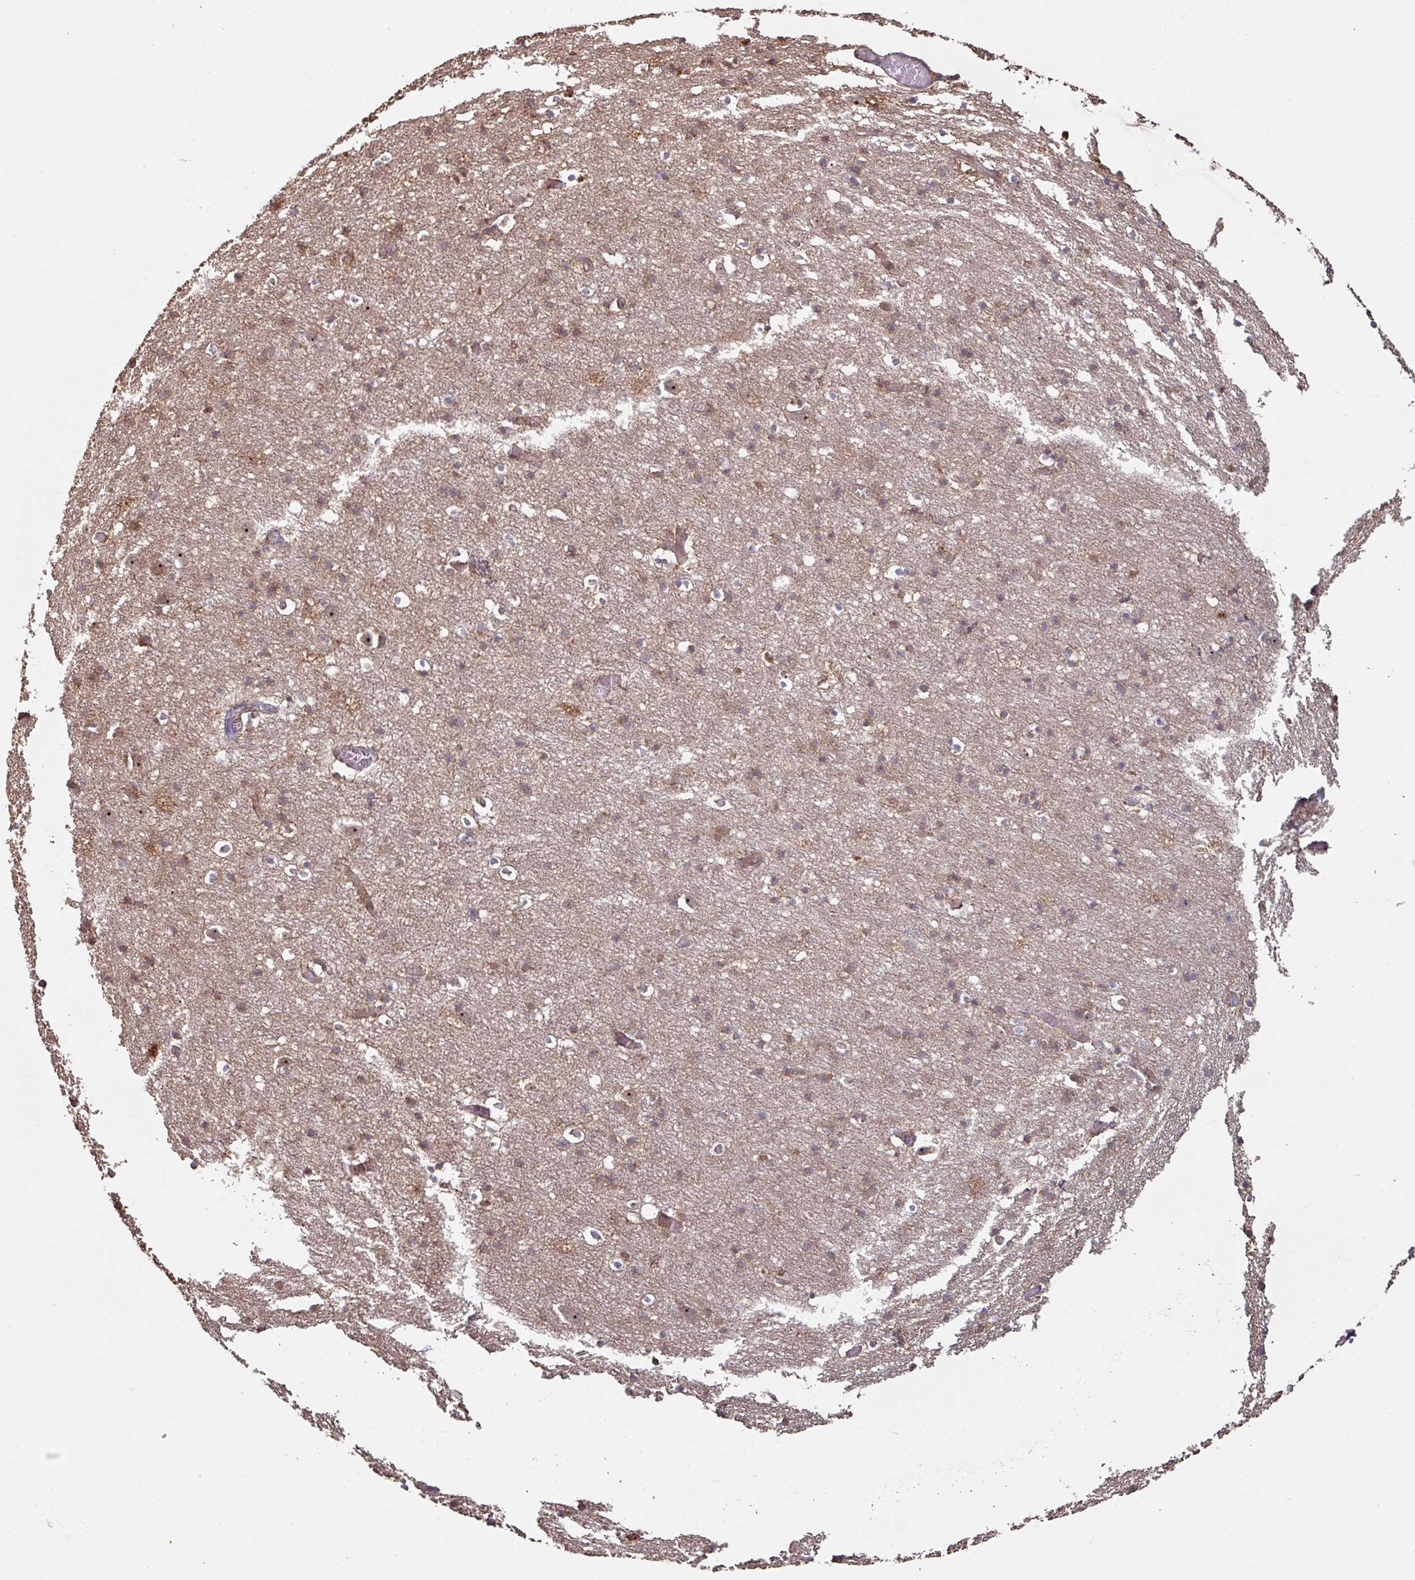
{"staining": {"intensity": "weak", "quantity": ">75%", "location": "cytoplasmic/membranous"}, "tissue": "cerebral cortex", "cell_type": "Endothelial cells", "image_type": "normal", "snomed": [{"axis": "morphology", "description": "Normal tissue, NOS"}, {"axis": "topography", "description": "Cerebral cortex"}], "caption": "A histopathology image showing weak cytoplasmic/membranous staining in about >75% of endothelial cells in normal cerebral cortex, as visualized by brown immunohistochemical staining.", "gene": "OR2D3", "patient": {"sex": "male", "age": 70}}